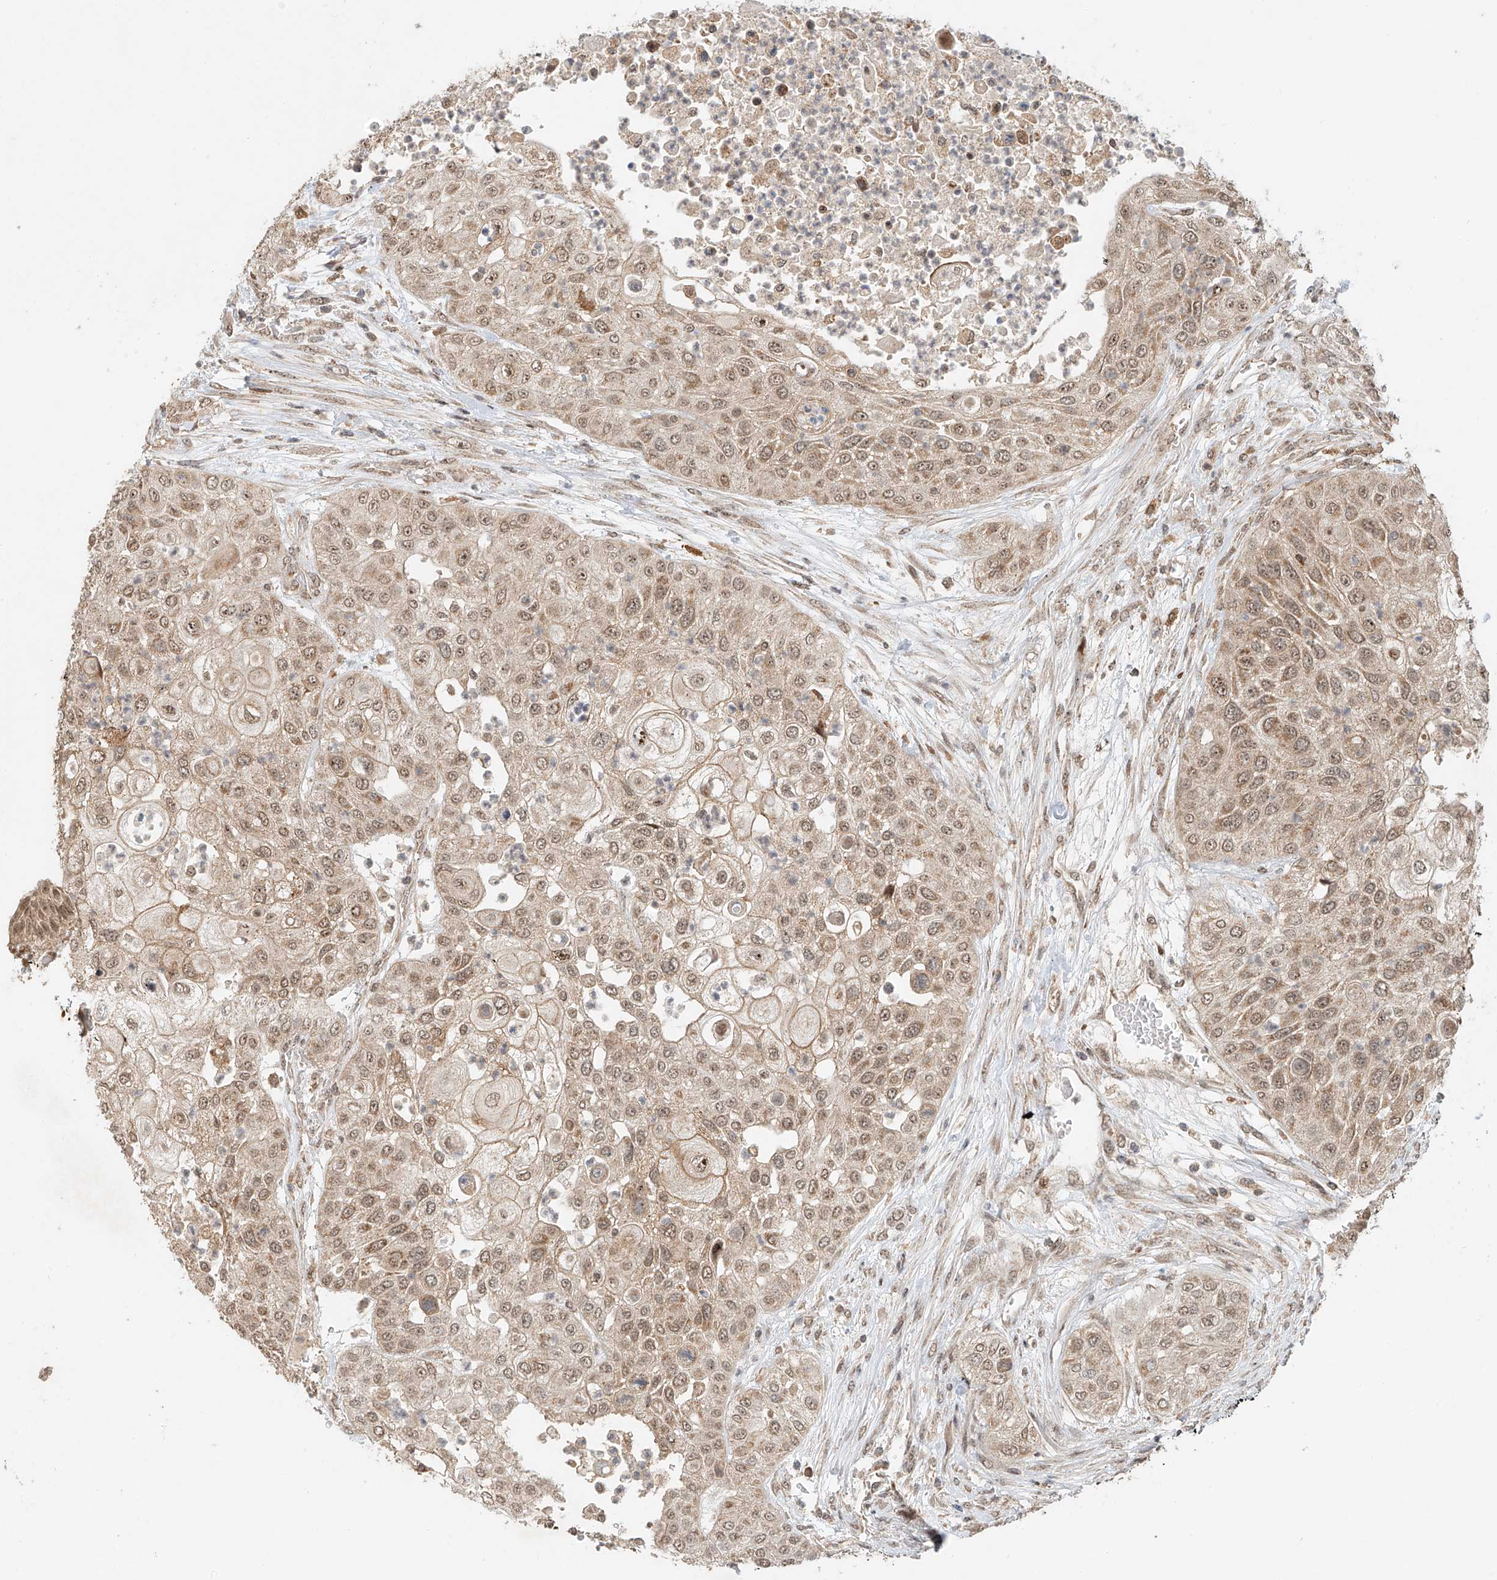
{"staining": {"intensity": "weak", "quantity": ">75%", "location": "cytoplasmic/membranous,nuclear"}, "tissue": "urothelial cancer", "cell_type": "Tumor cells", "image_type": "cancer", "snomed": [{"axis": "morphology", "description": "Urothelial carcinoma, High grade"}, {"axis": "topography", "description": "Urinary bladder"}], "caption": "Approximately >75% of tumor cells in human high-grade urothelial carcinoma demonstrate weak cytoplasmic/membranous and nuclear protein expression as visualized by brown immunohistochemical staining.", "gene": "SYTL3", "patient": {"sex": "female", "age": 79}}